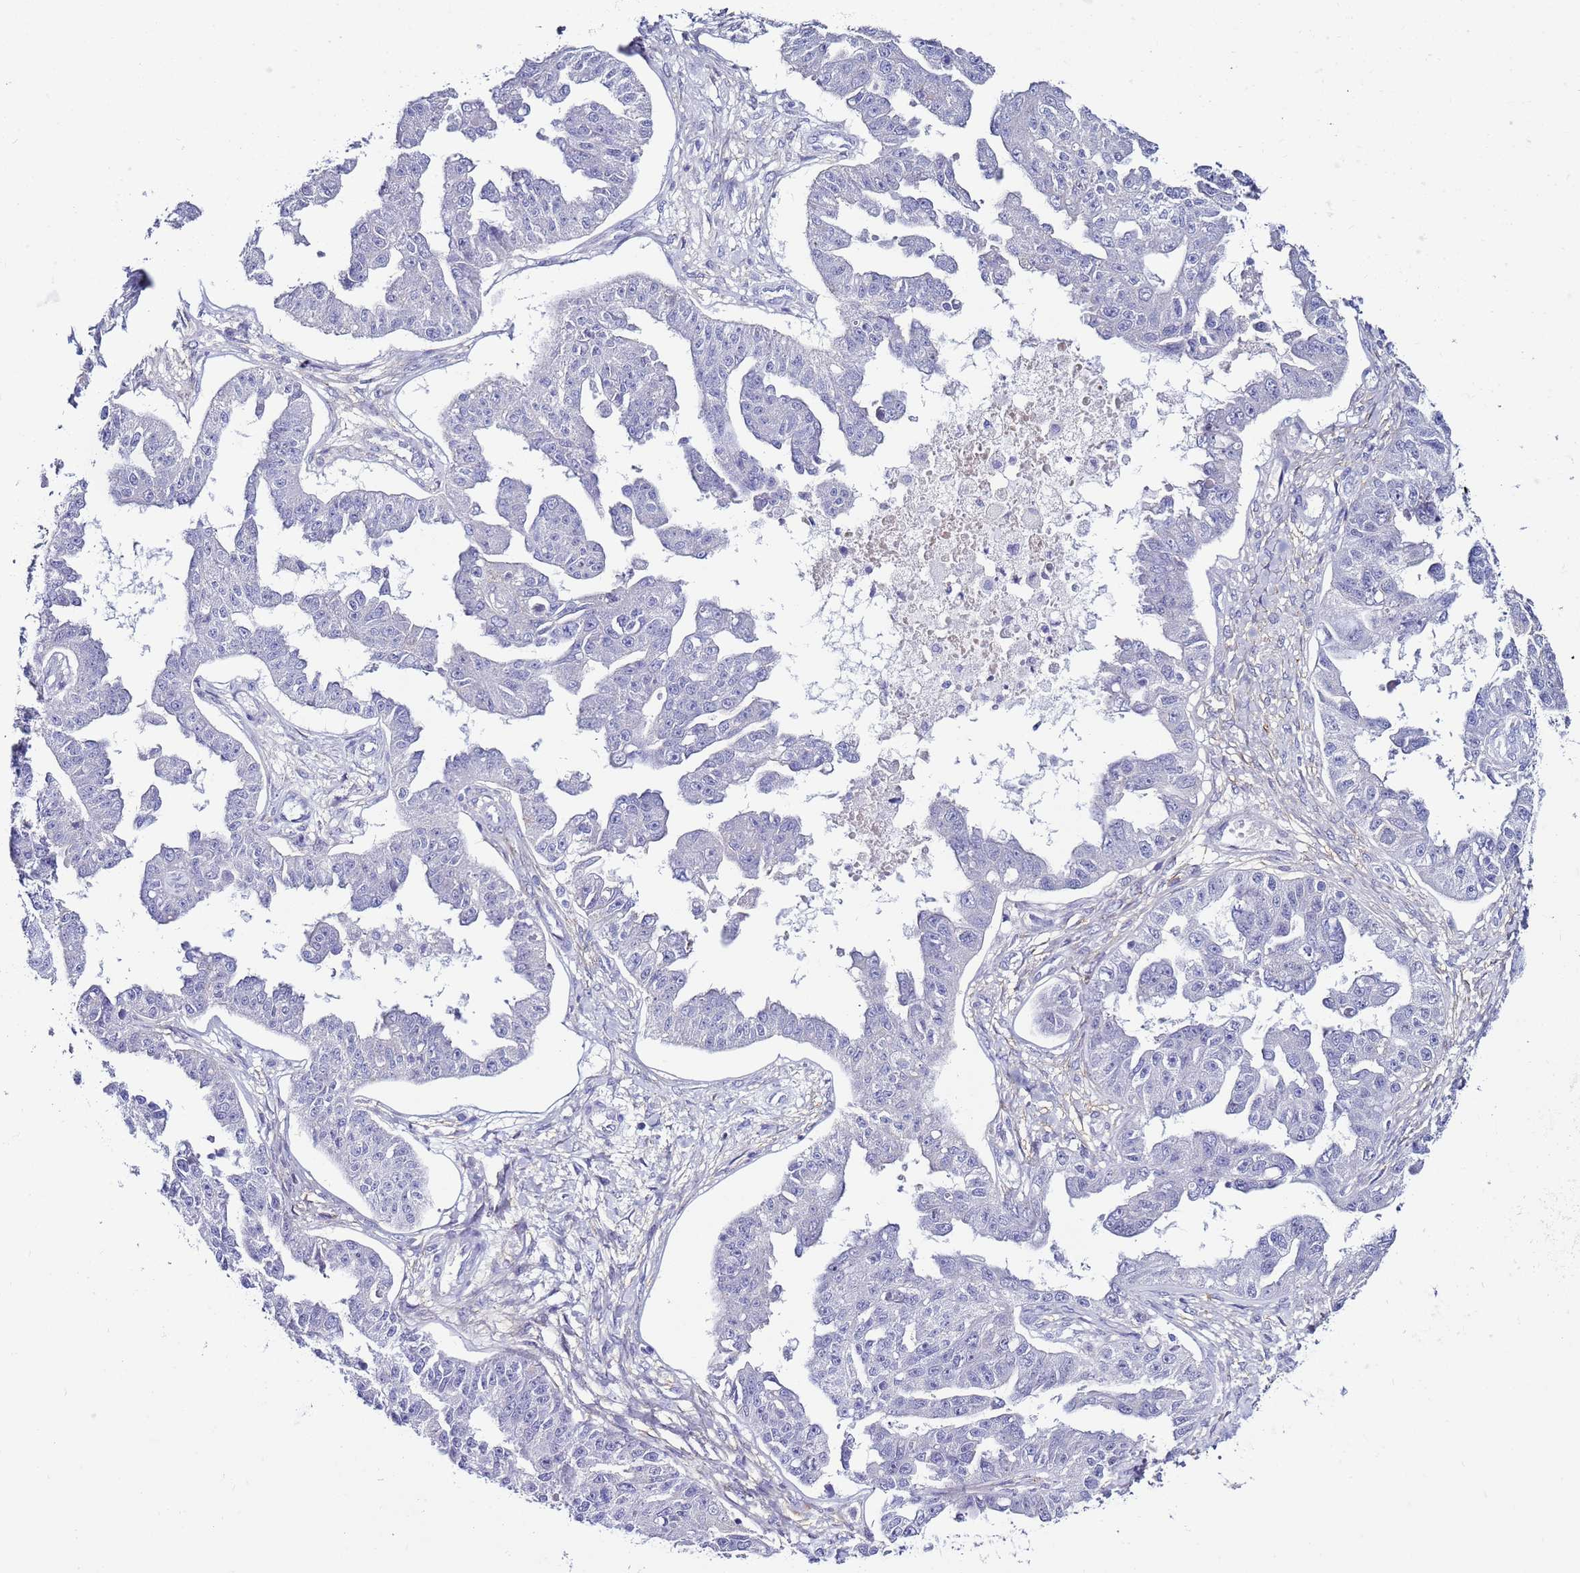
{"staining": {"intensity": "negative", "quantity": "none", "location": "none"}, "tissue": "ovarian cancer", "cell_type": "Tumor cells", "image_type": "cancer", "snomed": [{"axis": "morphology", "description": "Cystadenocarcinoma, serous, NOS"}, {"axis": "topography", "description": "Ovary"}], "caption": "An immunohistochemistry histopathology image of ovarian cancer is shown. There is no staining in tumor cells of ovarian cancer. (Stains: DAB (3,3'-diaminobenzidine) immunohistochemistry with hematoxylin counter stain, Microscopy: brightfield microscopy at high magnification).", "gene": "GPN3", "patient": {"sex": "female", "age": 58}}